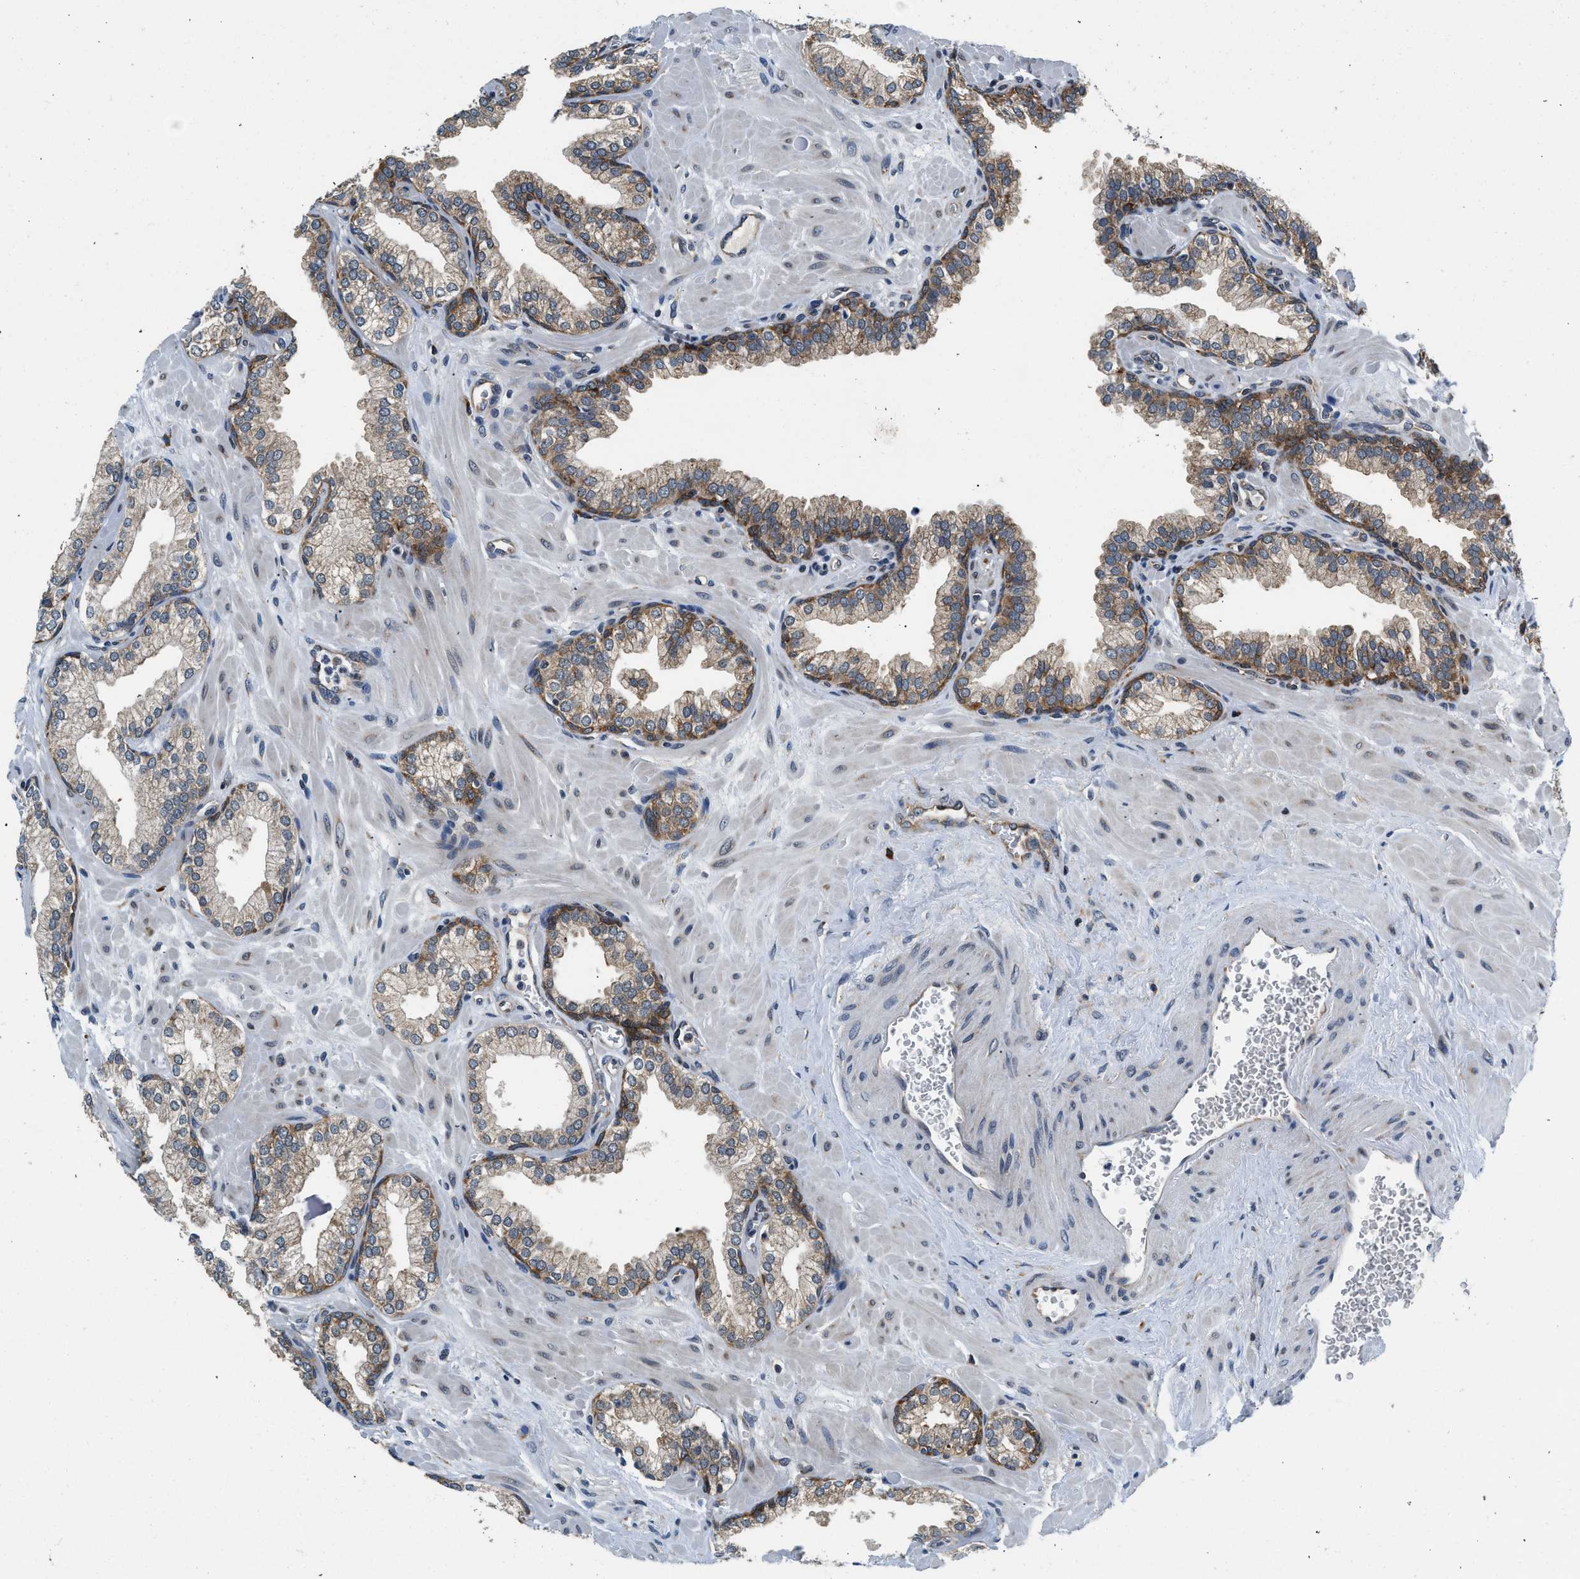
{"staining": {"intensity": "moderate", "quantity": "25%-75%", "location": "cytoplasmic/membranous"}, "tissue": "prostate", "cell_type": "Glandular cells", "image_type": "normal", "snomed": [{"axis": "morphology", "description": "Normal tissue, NOS"}, {"axis": "morphology", "description": "Urothelial carcinoma, Low grade"}, {"axis": "topography", "description": "Urinary bladder"}, {"axis": "topography", "description": "Prostate"}], "caption": "About 25%-75% of glandular cells in normal prostate reveal moderate cytoplasmic/membranous protein positivity as visualized by brown immunohistochemical staining.", "gene": "PA2G4", "patient": {"sex": "male", "age": 60}}